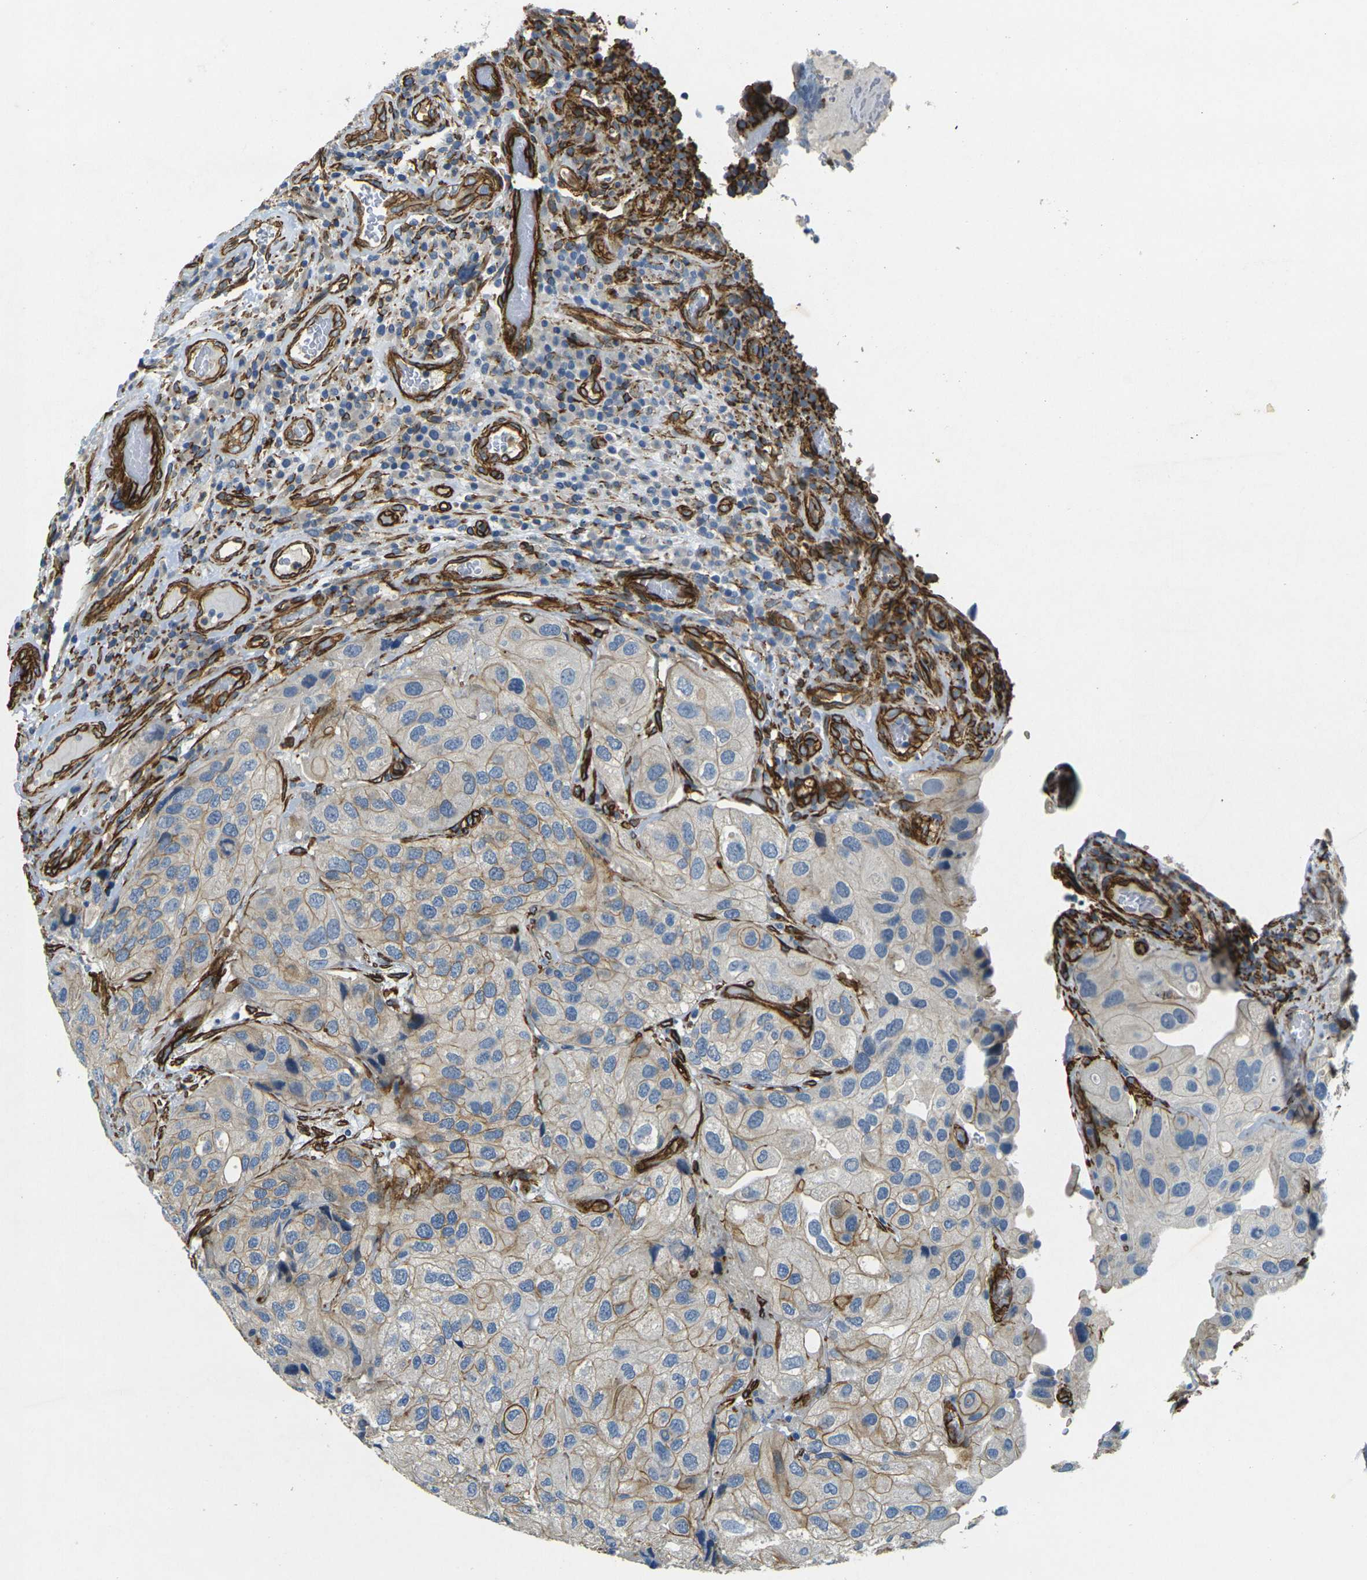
{"staining": {"intensity": "weak", "quantity": "25%-75%", "location": "cytoplasmic/membranous"}, "tissue": "urothelial cancer", "cell_type": "Tumor cells", "image_type": "cancer", "snomed": [{"axis": "morphology", "description": "Urothelial carcinoma, High grade"}, {"axis": "topography", "description": "Urinary bladder"}], "caption": "Immunohistochemistry photomicrograph of neoplastic tissue: human high-grade urothelial carcinoma stained using IHC displays low levels of weak protein expression localized specifically in the cytoplasmic/membranous of tumor cells, appearing as a cytoplasmic/membranous brown color.", "gene": "EPHA7", "patient": {"sex": "female", "age": 64}}